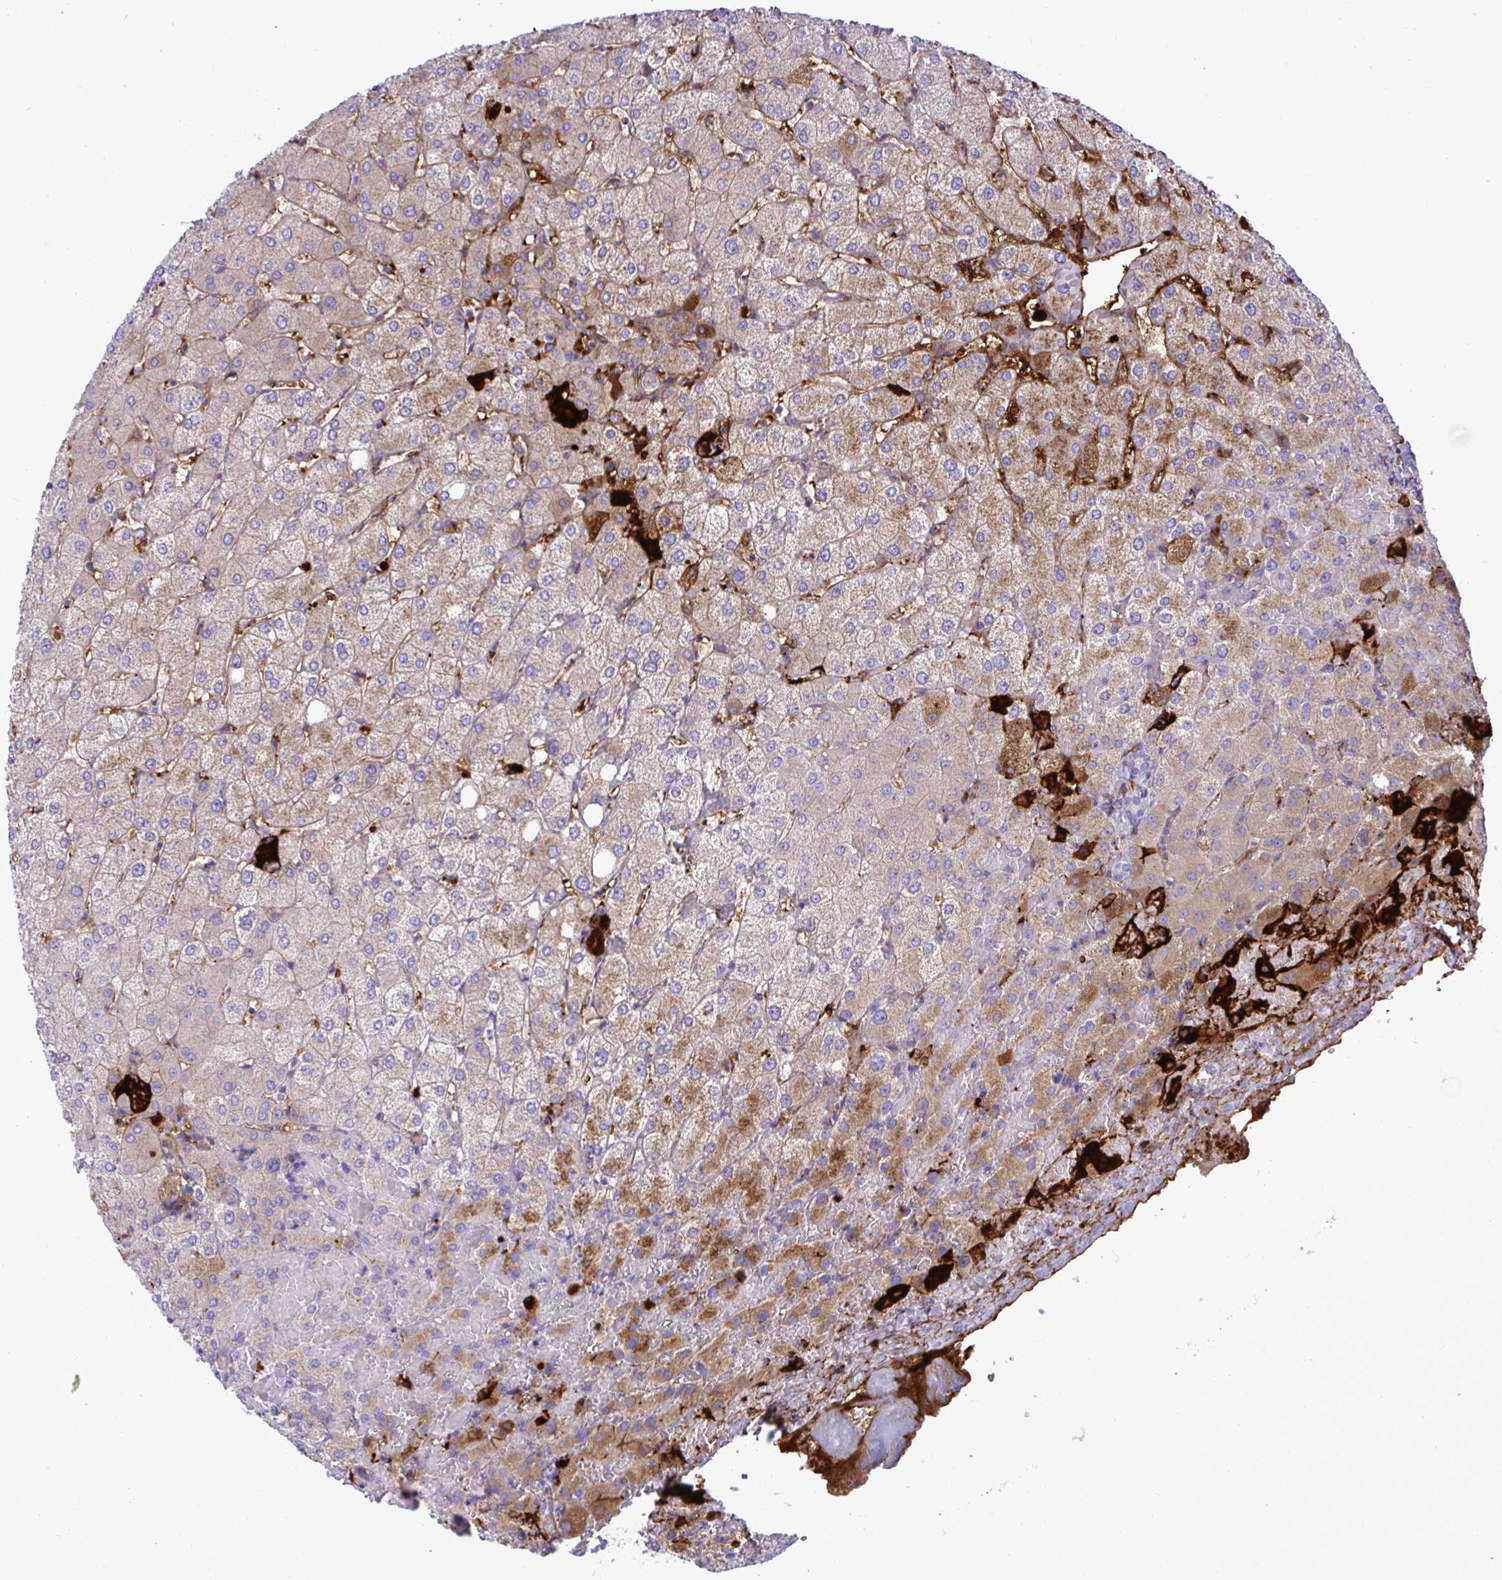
{"staining": {"intensity": "negative", "quantity": "none", "location": "none"}, "tissue": "liver", "cell_type": "Cholangiocytes", "image_type": "normal", "snomed": [{"axis": "morphology", "description": "Normal tissue, NOS"}, {"axis": "topography", "description": "Liver"}], "caption": "The histopathology image reveals no staining of cholangiocytes in normal liver.", "gene": "F2", "patient": {"sex": "female", "age": 54}}